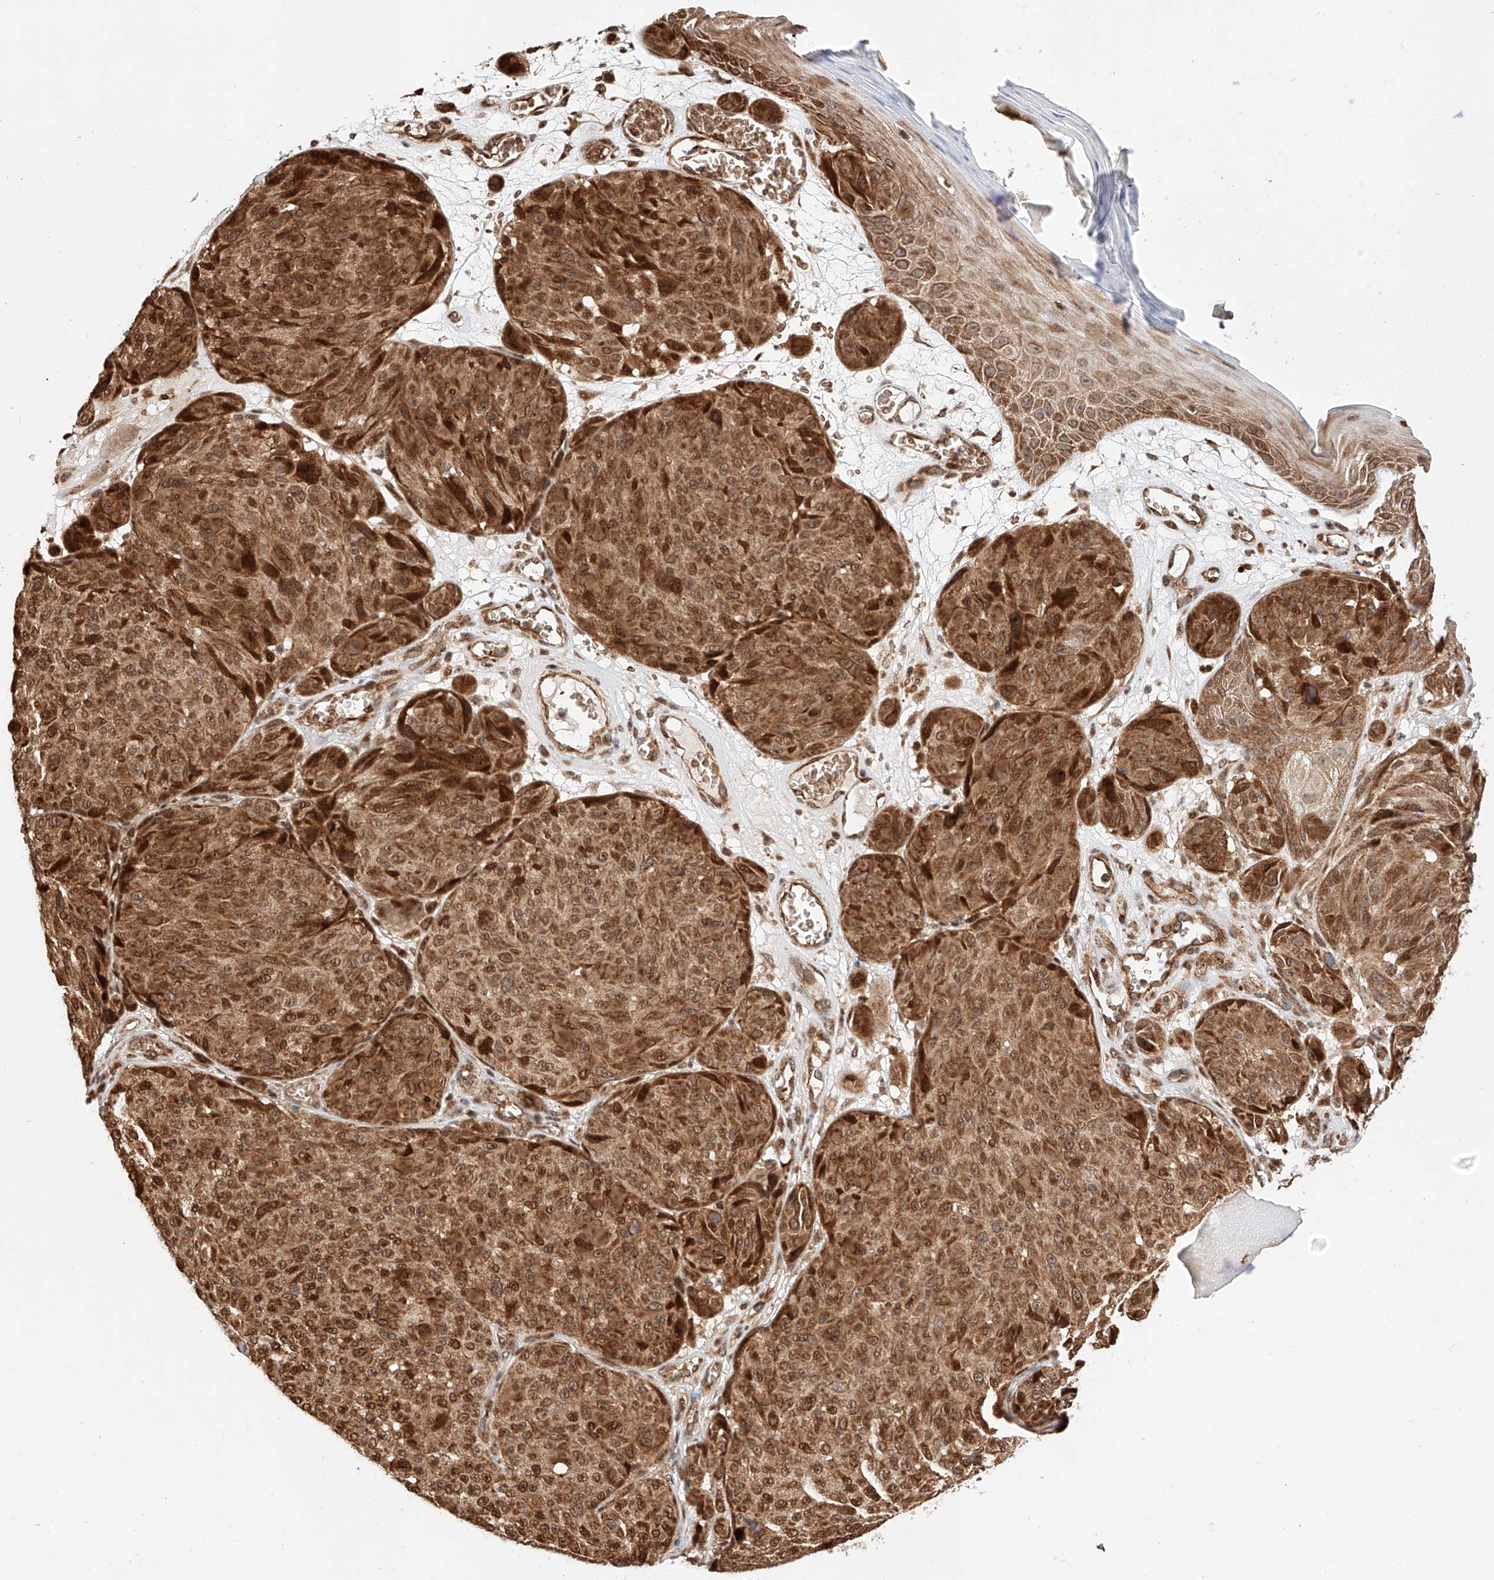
{"staining": {"intensity": "moderate", "quantity": ">75%", "location": "cytoplasmic/membranous,nuclear"}, "tissue": "melanoma", "cell_type": "Tumor cells", "image_type": "cancer", "snomed": [{"axis": "morphology", "description": "Malignant melanoma, NOS"}, {"axis": "topography", "description": "Skin"}], "caption": "Immunohistochemical staining of human malignant melanoma demonstrates medium levels of moderate cytoplasmic/membranous and nuclear positivity in approximately >75% of tumor cells. (brown staining indicates protein expression, while blue staining denotes nuclei).", "gene": "THTPA", "patient": {"sex": "male", "age": 83}}